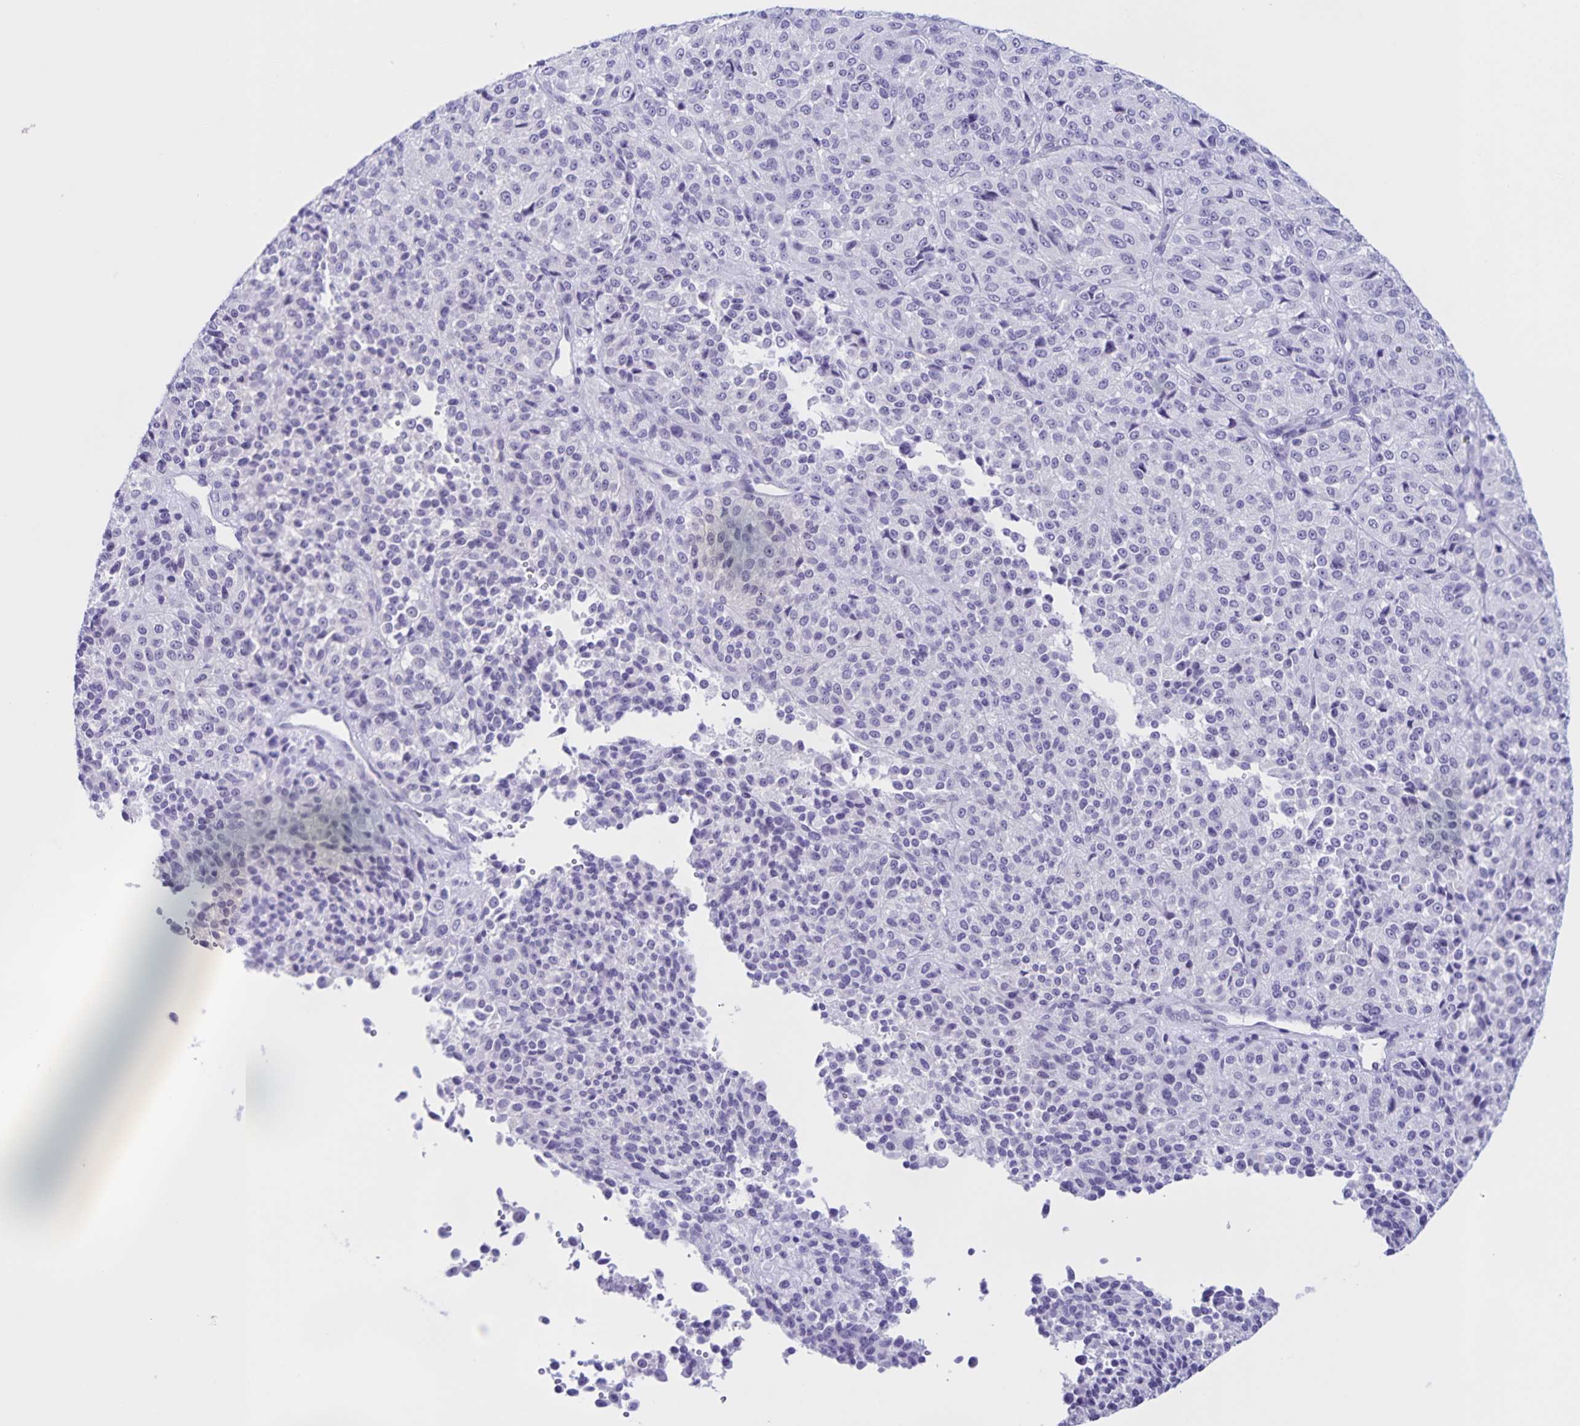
{"staining": {"intensity": "negative", "quantity": "none", "location": "none"}, "tissue": "melanoma", "cell_type": "Tumor cells", "image_type": "cancer", "snomed": [{"axis": "morphology", "description": "Malignant melanoma, Metastatic site"}, {"axis": "topography", "description": "Brain"}], "caption": "Photomicrograph shows no significant protein positivity in tumor cells of malignant melanoma (metastatic site). (Stains: DAB (3,3'-diaminobenzidine) immunohistochemistry with hematoxylin counter stain, Microscopy: brightfield microscopy at high magnification).", "gene": "FAM170A", "patient": {"sex": "female", "age": 56}}